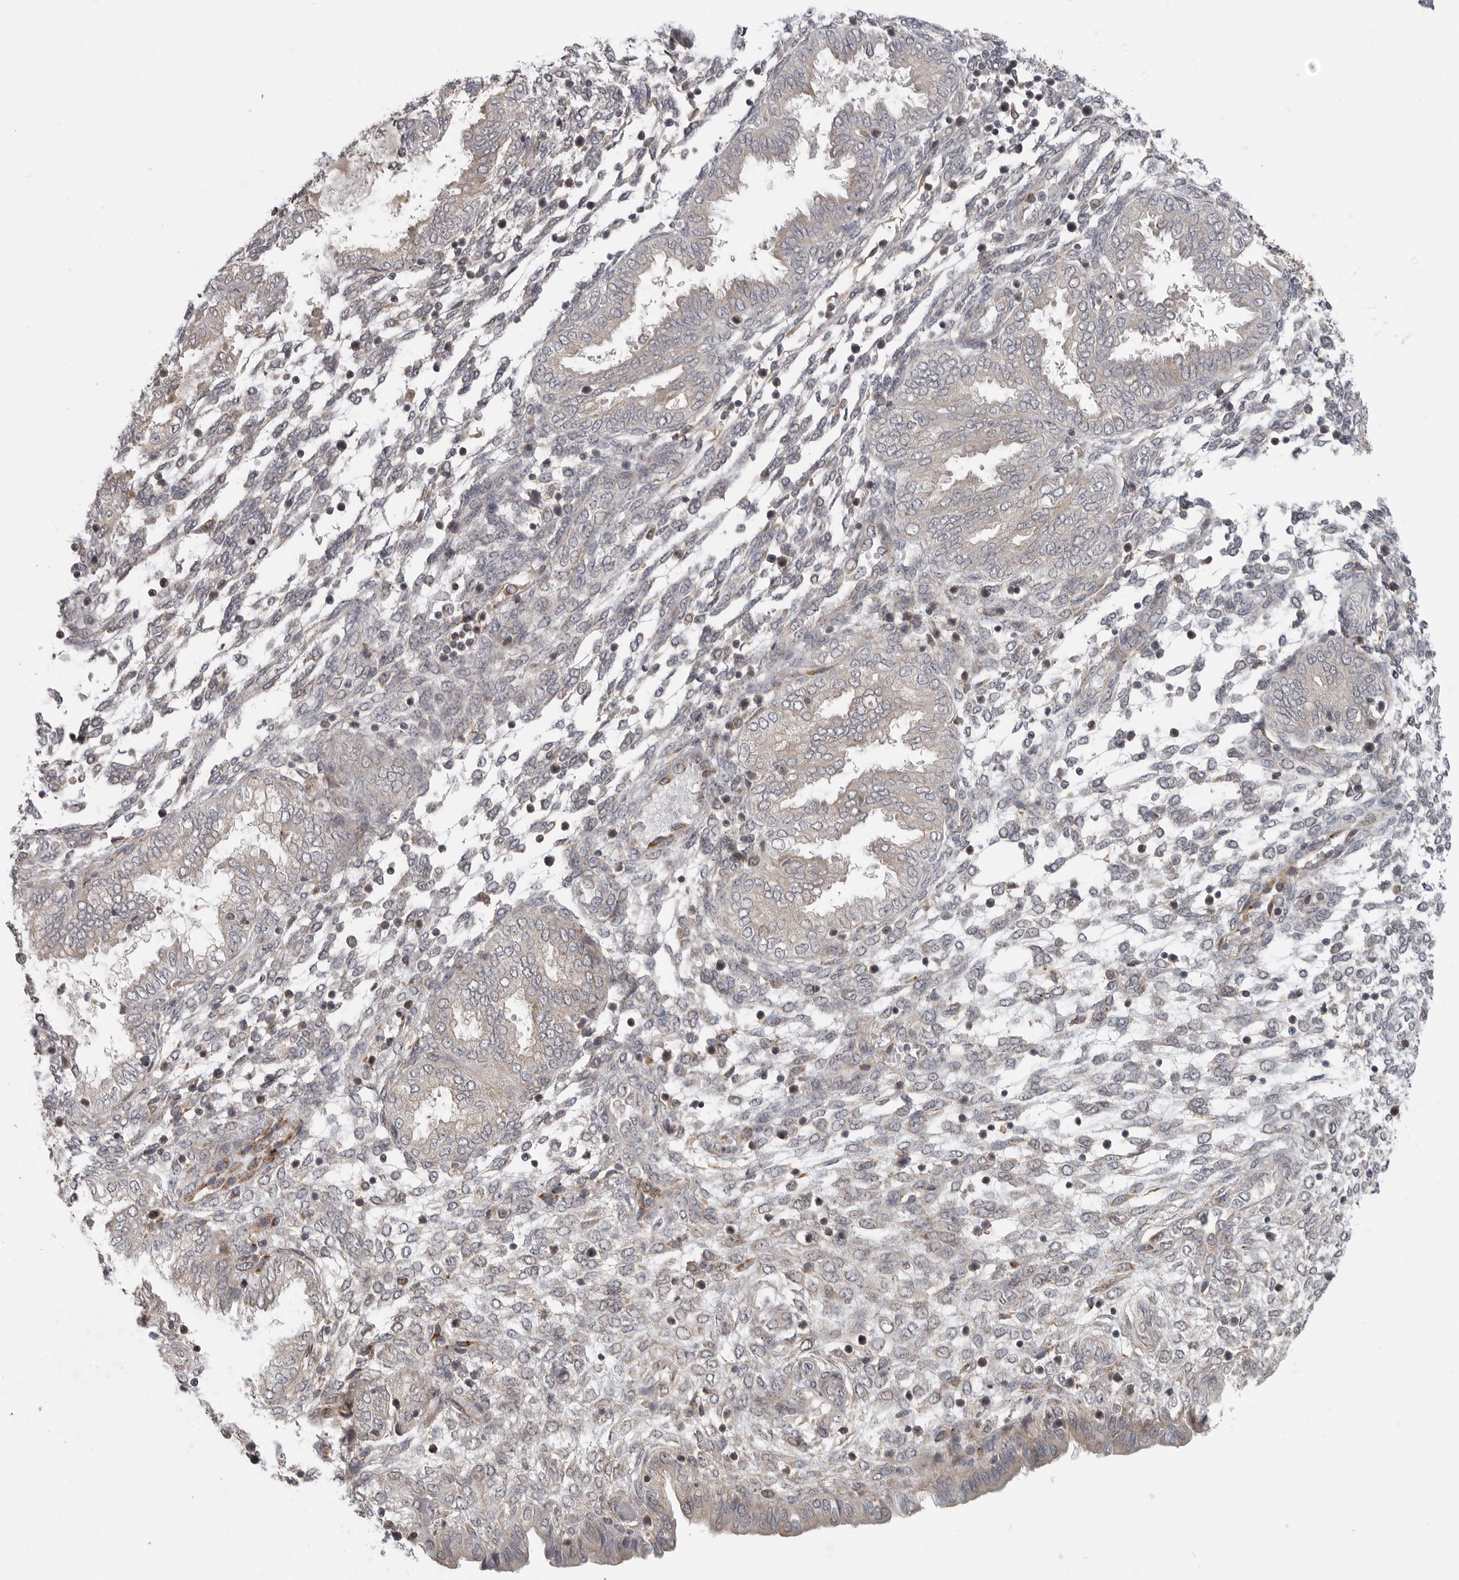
{"staining": {"intensity": "negative", "quantity": "none", "location": "none"}, "tissue": "endometrium", "cell_type": "Cells in endometrial stroma", "image_type": "normal", "snomed": [{"axis": "morphology", "description": "Normal tissue, NOS"}, {"axis": "topography", "description": "Endometrium"}], "caption": "Cells in endometrial stroma show no significant positivity in benign endometrium.", "gene": "CEP295NL", "patient": {"sex": "female", "age": 33}}